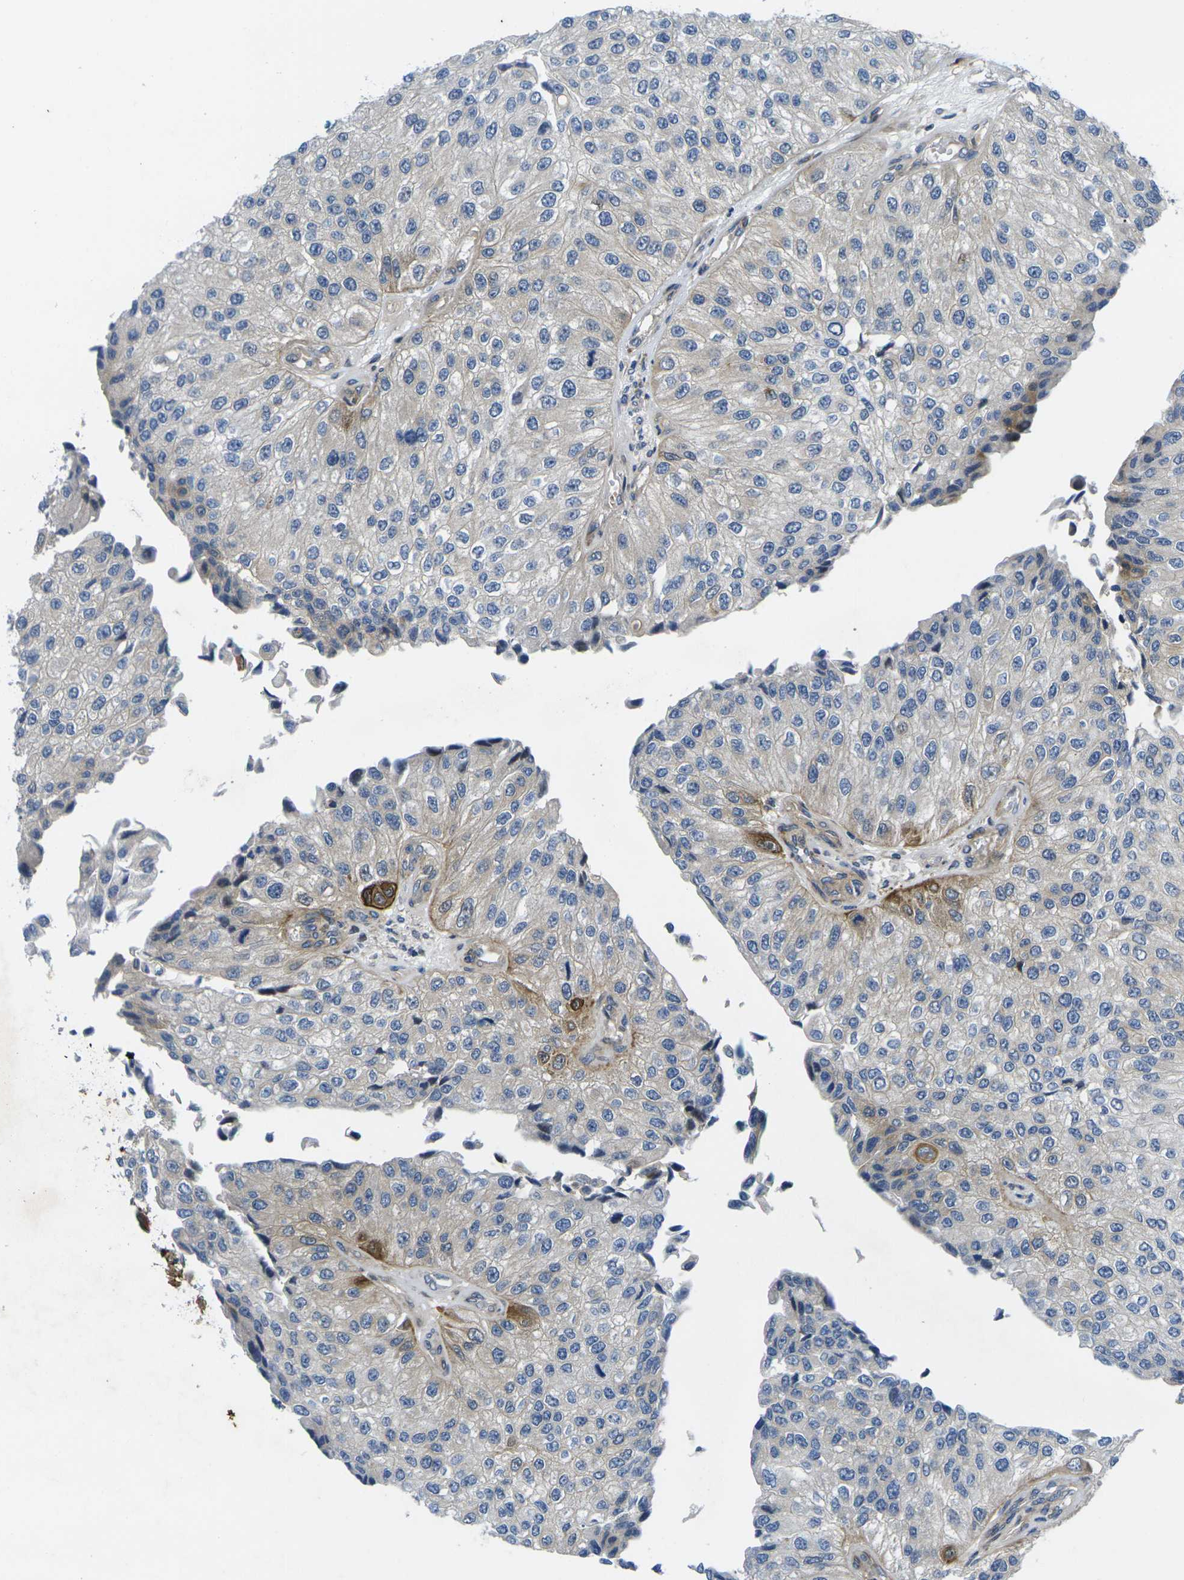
{"staining": {"intensity": "weak", "quantity": "<25%", "location": "cytoplasmic/membranous"}, "tissue": "urothelial cancer", "cell_type": "Tumor cells", "image_type": "cancer", "snomed": [{"axis": "morphology", "description": "Urothelial carcinoma, High grade"}, {"axis": "topography", "description": "Kidney"}, {"axis": "topography", "description": "Urinary bladder"}], "caption": "Immunohistochemistry (IHC) photomicrograph of neoplastic tissue: urothelial carcinoma (high-grade) stained with DAB (3,3'-diaminobenzidine) displays no significant protein staining in tumor cells. The staining is performed using DAB brown chromogen with nuclei counter-stained in using hematoxylin.", "gene": "ROBO2", "patient": {"sex": "male", "age": 77}}